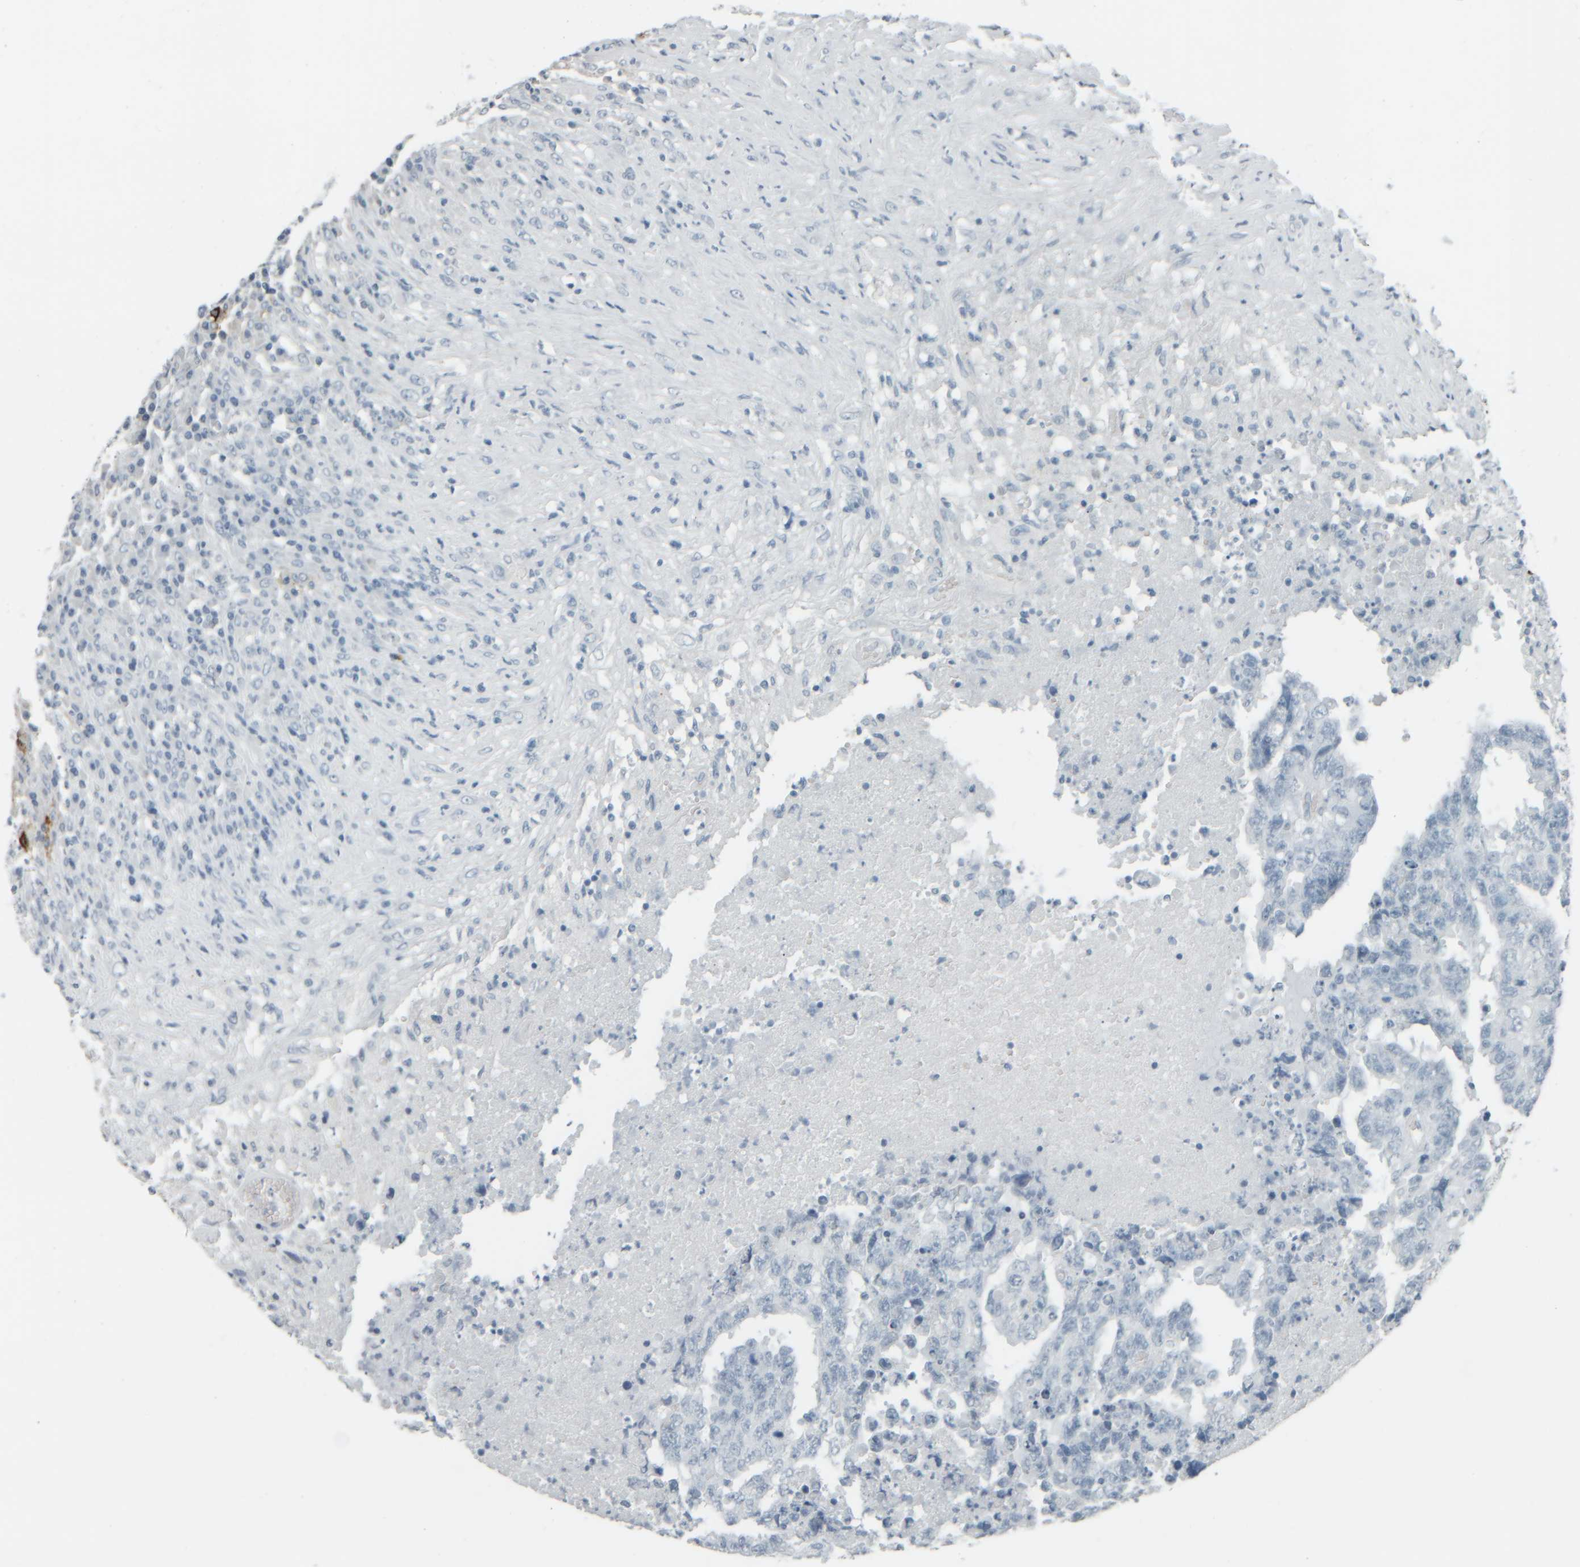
{"staining": {"intensity": "negative", "quantity": "none", "location": "none"}, "tissue": "testis cancer", "cell_type": "Tumor cells", "image_type": "cancer", "snomed": [{"axis": "morphology", "description": "Necrosis, NOS"}, {"axis": "morphology", "description": "Carcinoma, Embryonal, NOS"}, {"axis": "topography", "description": "Testis"}], "caption": "Immunohistochemistry of testis cancer (embryonal carcinoma) displays no staining in tumor cells. The staining is performed using DAB brown chromogen with nuclei counter-stained in using hematoxylin.", "gene": "TPSAB1", "patient": {"sex": "male", "age": 19}}